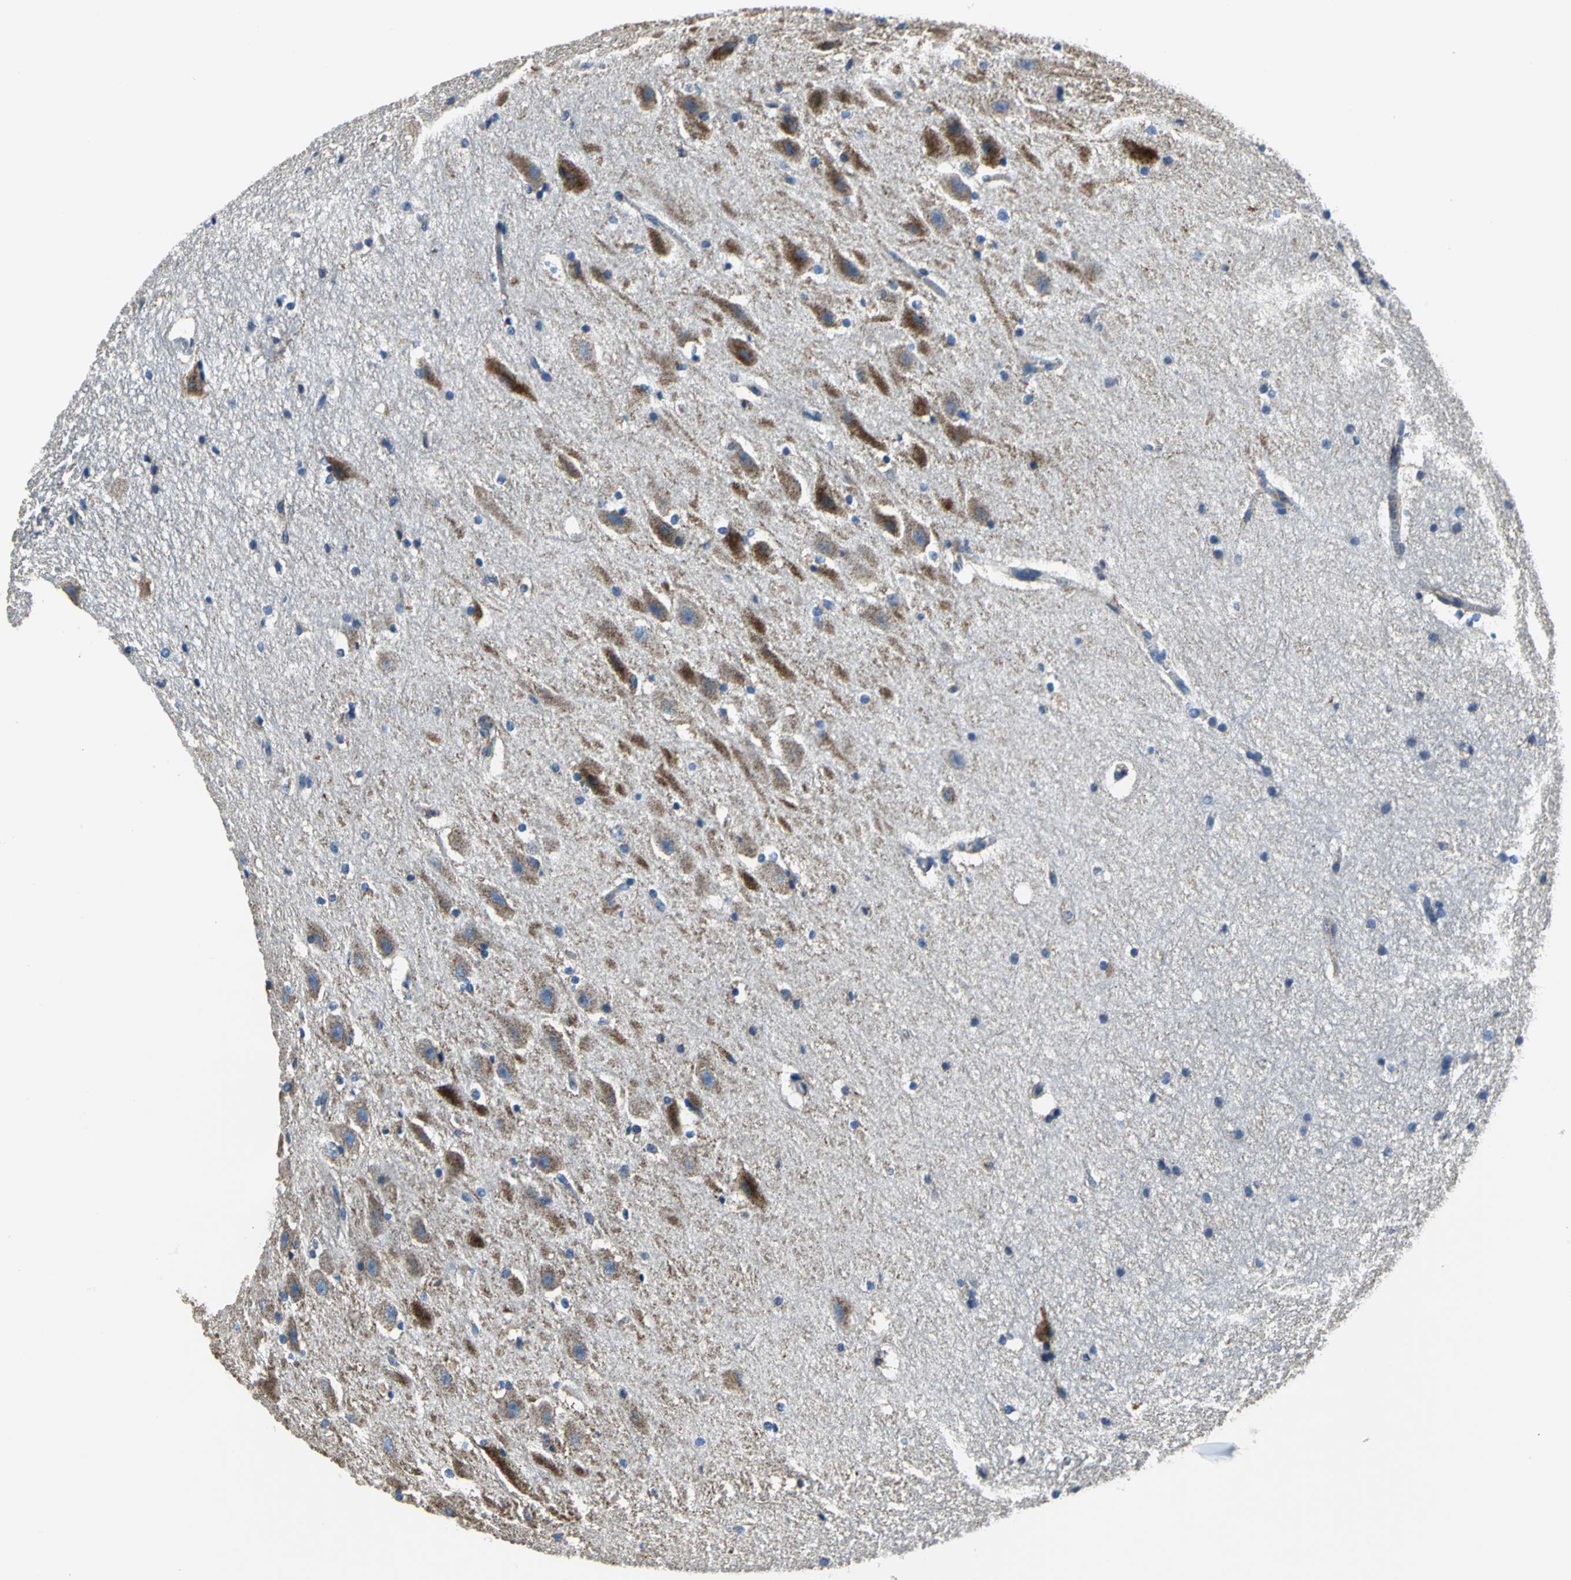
{"staining": {"intensity": "weak", "quantity": "25%-75%", "location": "cytoplasmic/membranous"}, "tissue": "hippocampus", "cell_type": "Glial cells", "image_type": "normal", "snomed": [{"axis": "morphology", "description": "Normal tissue, NOS"}, {"axis": "topography", "description": "Hippocampus"}], "caption": "Hippocampus stained with a brown dye shows weak cytoplasmic/membranous positive positivity in about 25%-75% of glial cells.", "gene": "IFI6", "patient": {"sex": "female", "age": 19}}